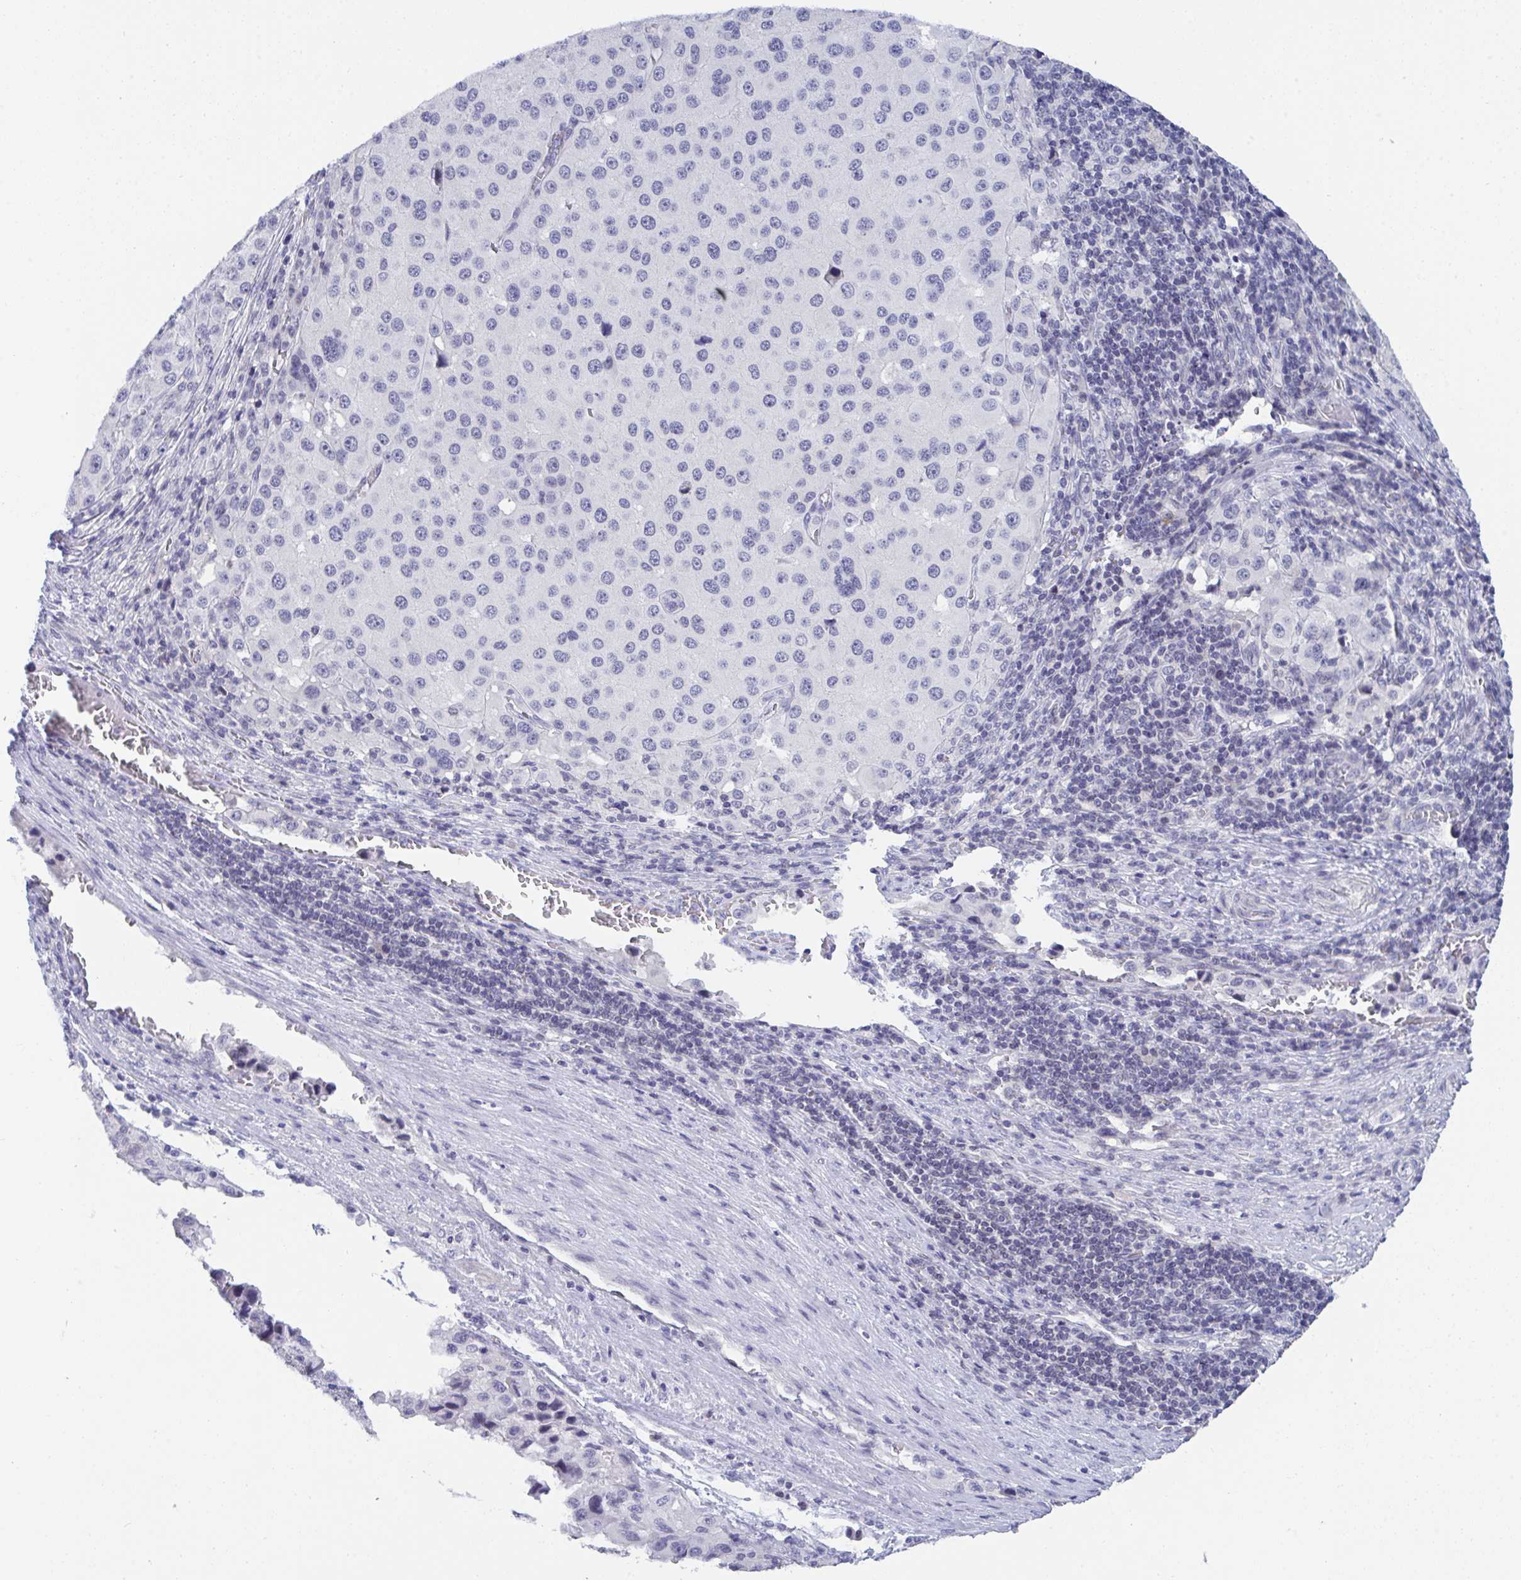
{"staining": {"intensity": "negative", "quantity": "none", "location": "none"}, "tissue": "melanoma", "cell_type": "Tumor cells", "image_type": "cancer", "snomed": [{"axis": "morphology", "description": "Malignant melanoma, Metastatic site"}, {"axis": "topography", "description": "Lymph node"}], "caption": "Malignant melanoma (metastatic site) was stained to show a protein in brown. There is no significant staining in tumor cells.", "gene": "BMAL2", "patient": {"sex": "female", "age": 65}}